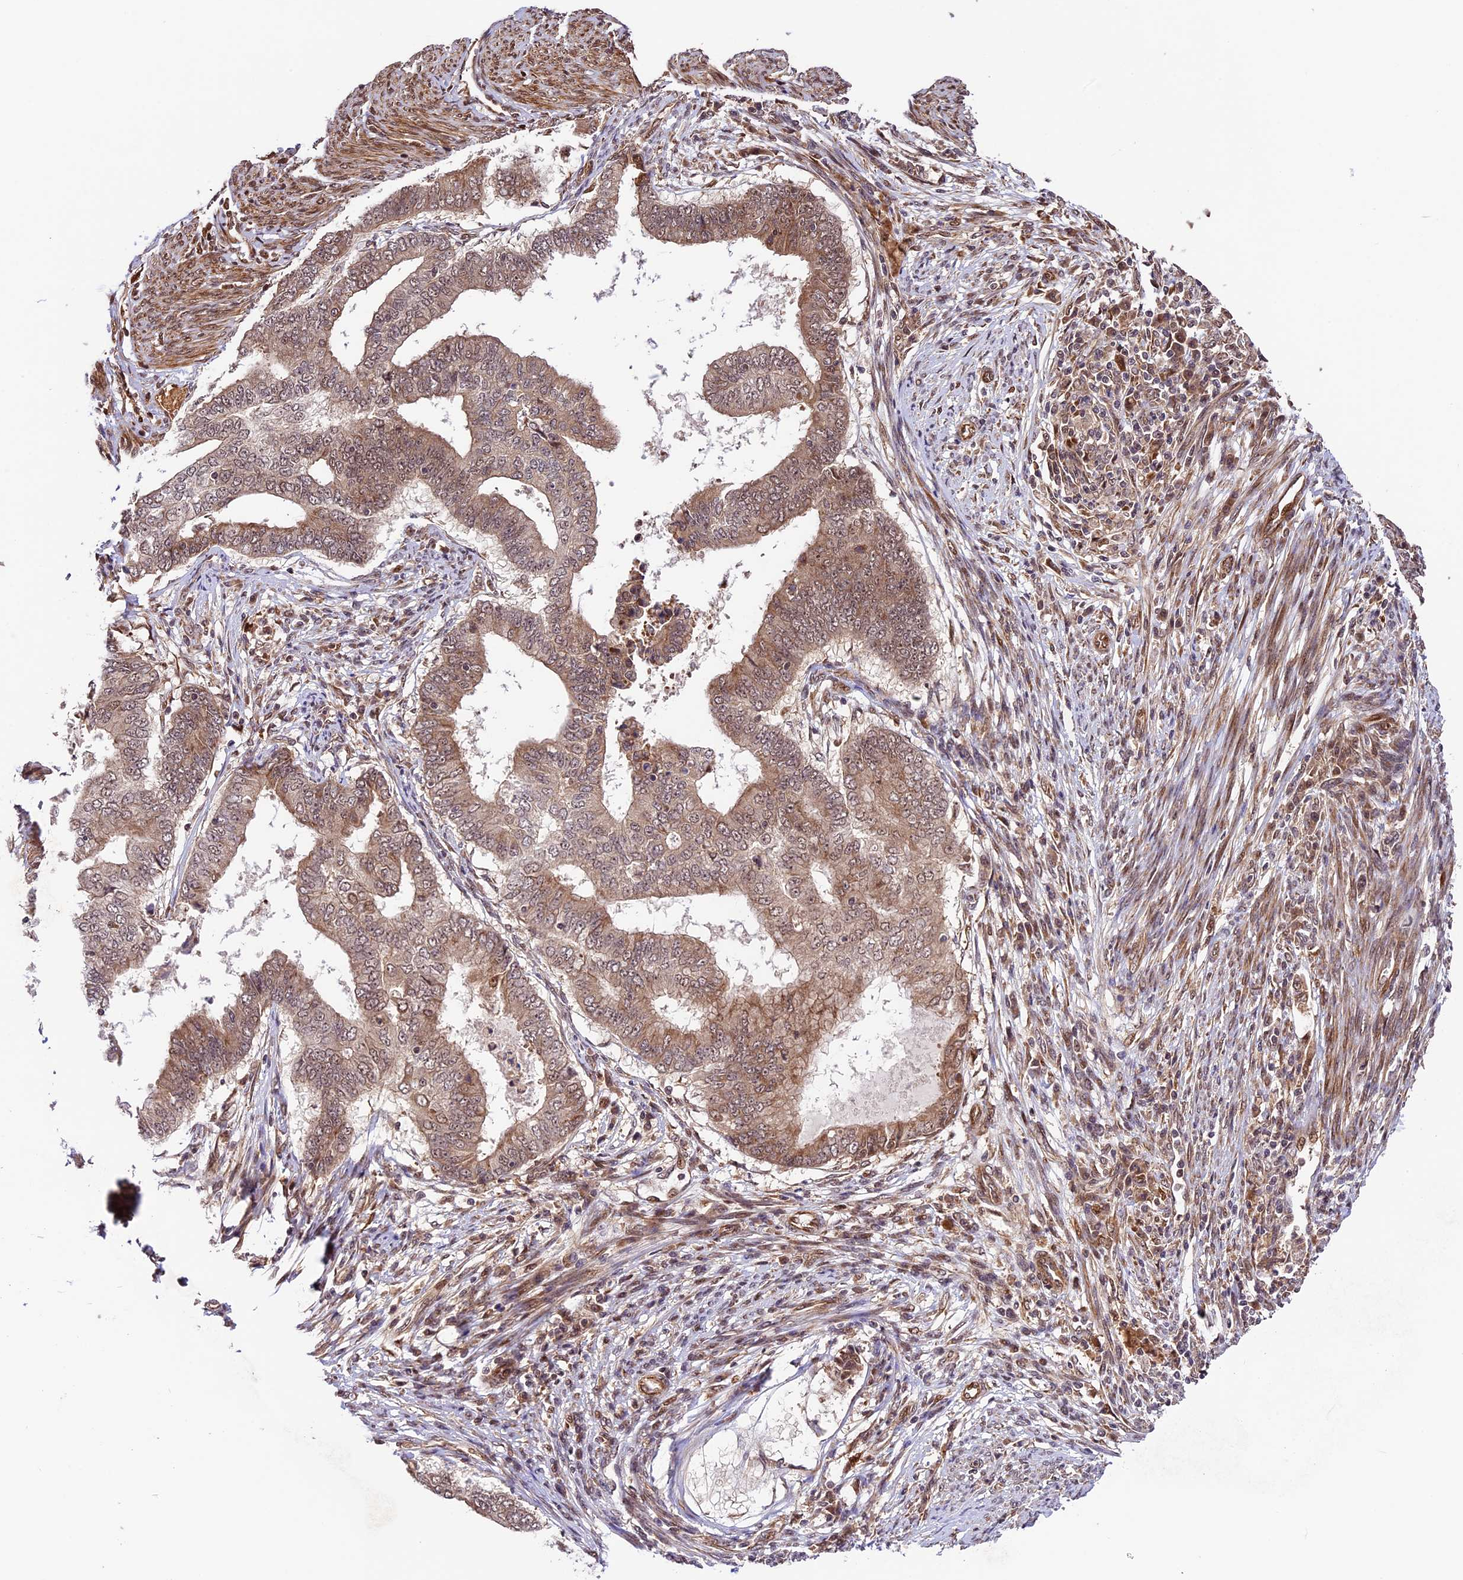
{"staining": {"intensity": "moderate", "quantity": "25%-75%", "location": "cytoplasmic/membranous,nuclear"}, "tissue": "endometrial cancer", "cell_type": "Tumor cells", "image_type": "cancer", "snomed": [{"axis": "morphology", "description": "Polyp, NOS"}, {"axis": "morphology", "description": "Adenocarcinoma, NOS"}, {"axis": "morphology", "description": "Adenoma, NOS"}, {"axis": "topography", "description": "Endometrium"}], "caption": "A photomicrograph of human endometrial cancer stained for a protein shows moderate cytoplasmic/membranous and nuclear brown staining in tumor cells.", "gene": "DHX38", "patient": {"sex": "female", "age": 79}}